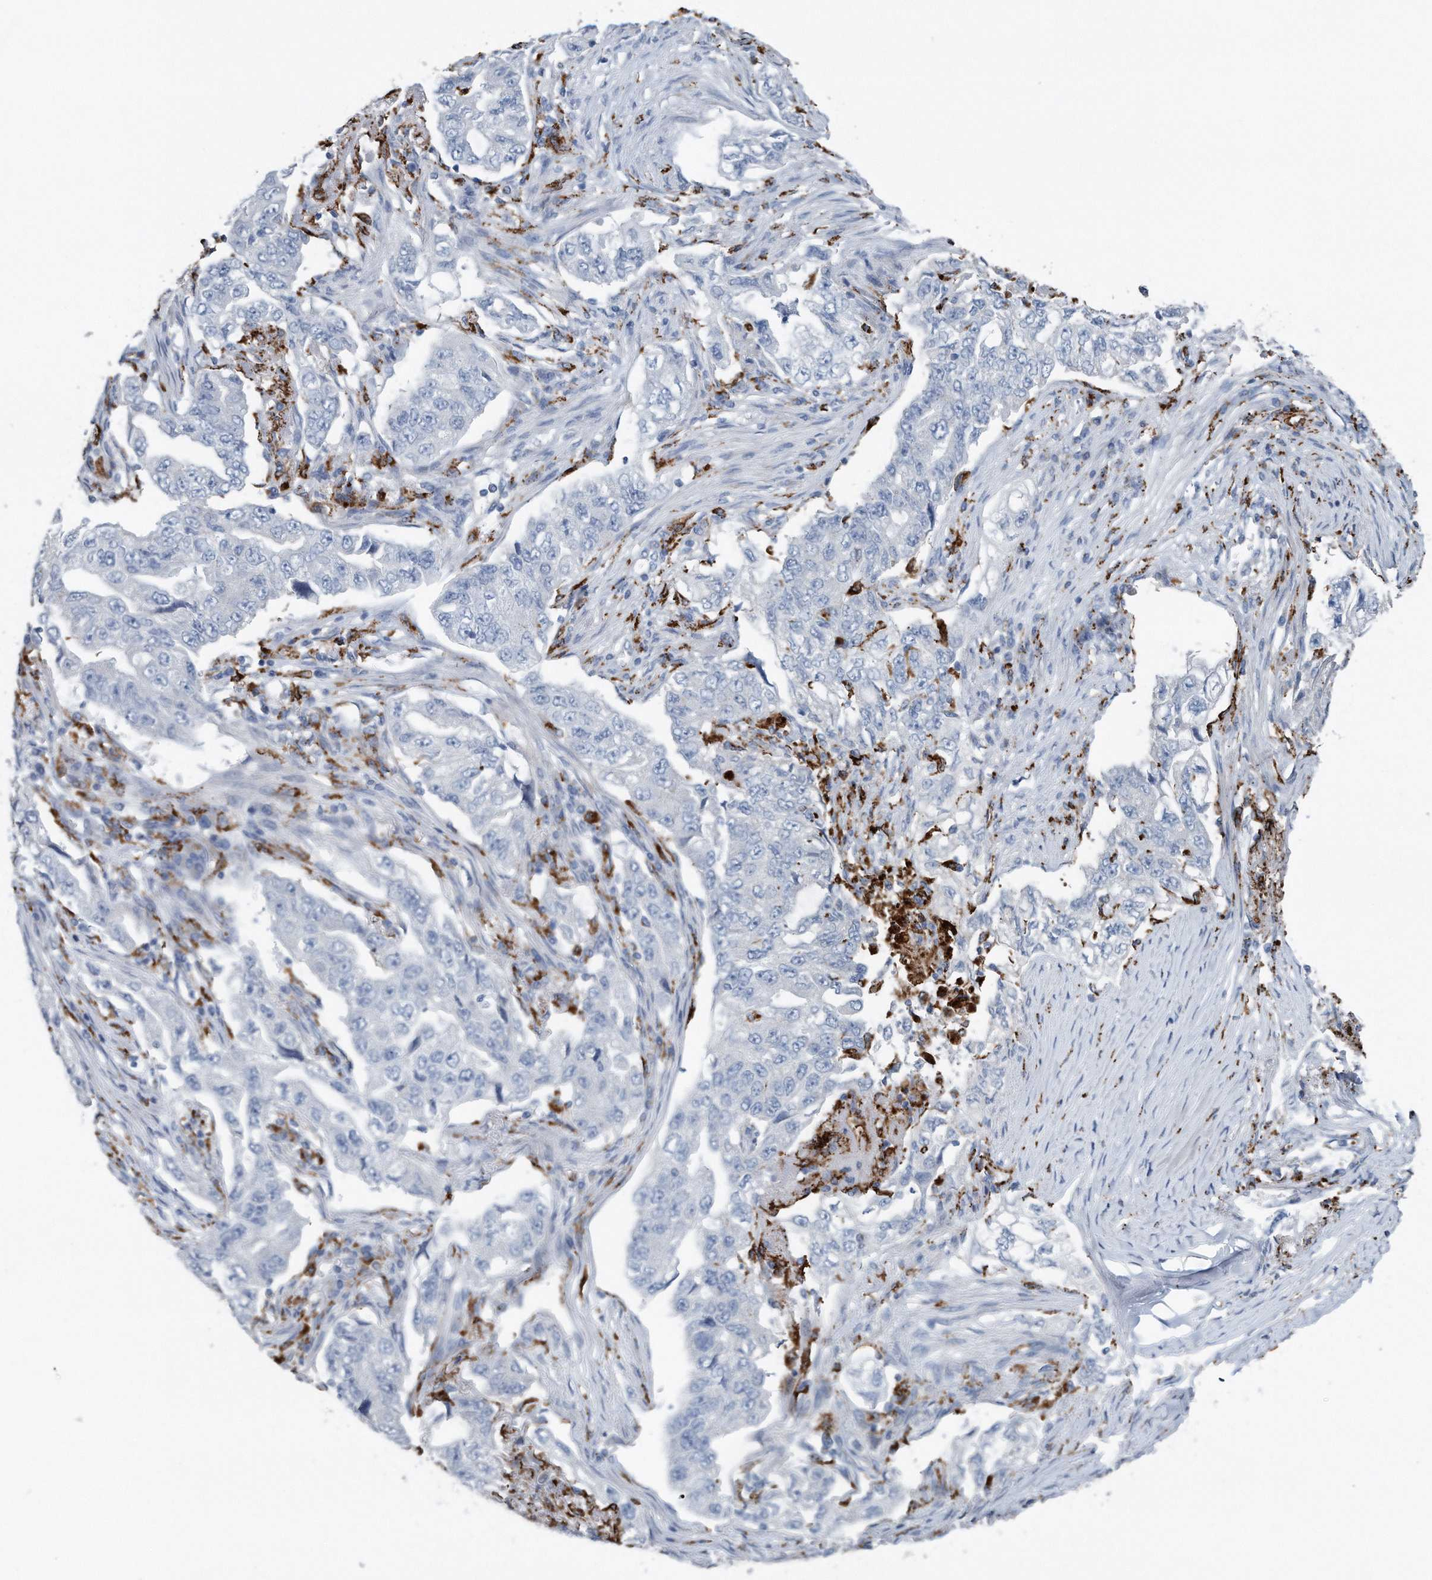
{"staining": {"intensity": "negative", "quantity": "none", "location": "none"}, "tissue": "lung cancer", "cell_type": "Tumor cells", "image_type": "cancer", "snomed": [{"axis": "morphology", "description": "Adenocarcinoma, NOS"}, {"axis": "topography", "description": "Lung"}], "caption": "High magnification brightfield microscopy of adenocarcinoma (lung) stained with DAB (brown) and counterstained with hematoxylin (blue): tumor cells show no significant staining. (DAB immunohistochemistry (IHC), high magnification).", "gene": "ZNF772", "patient": {"sex": "female", "age": 51}}